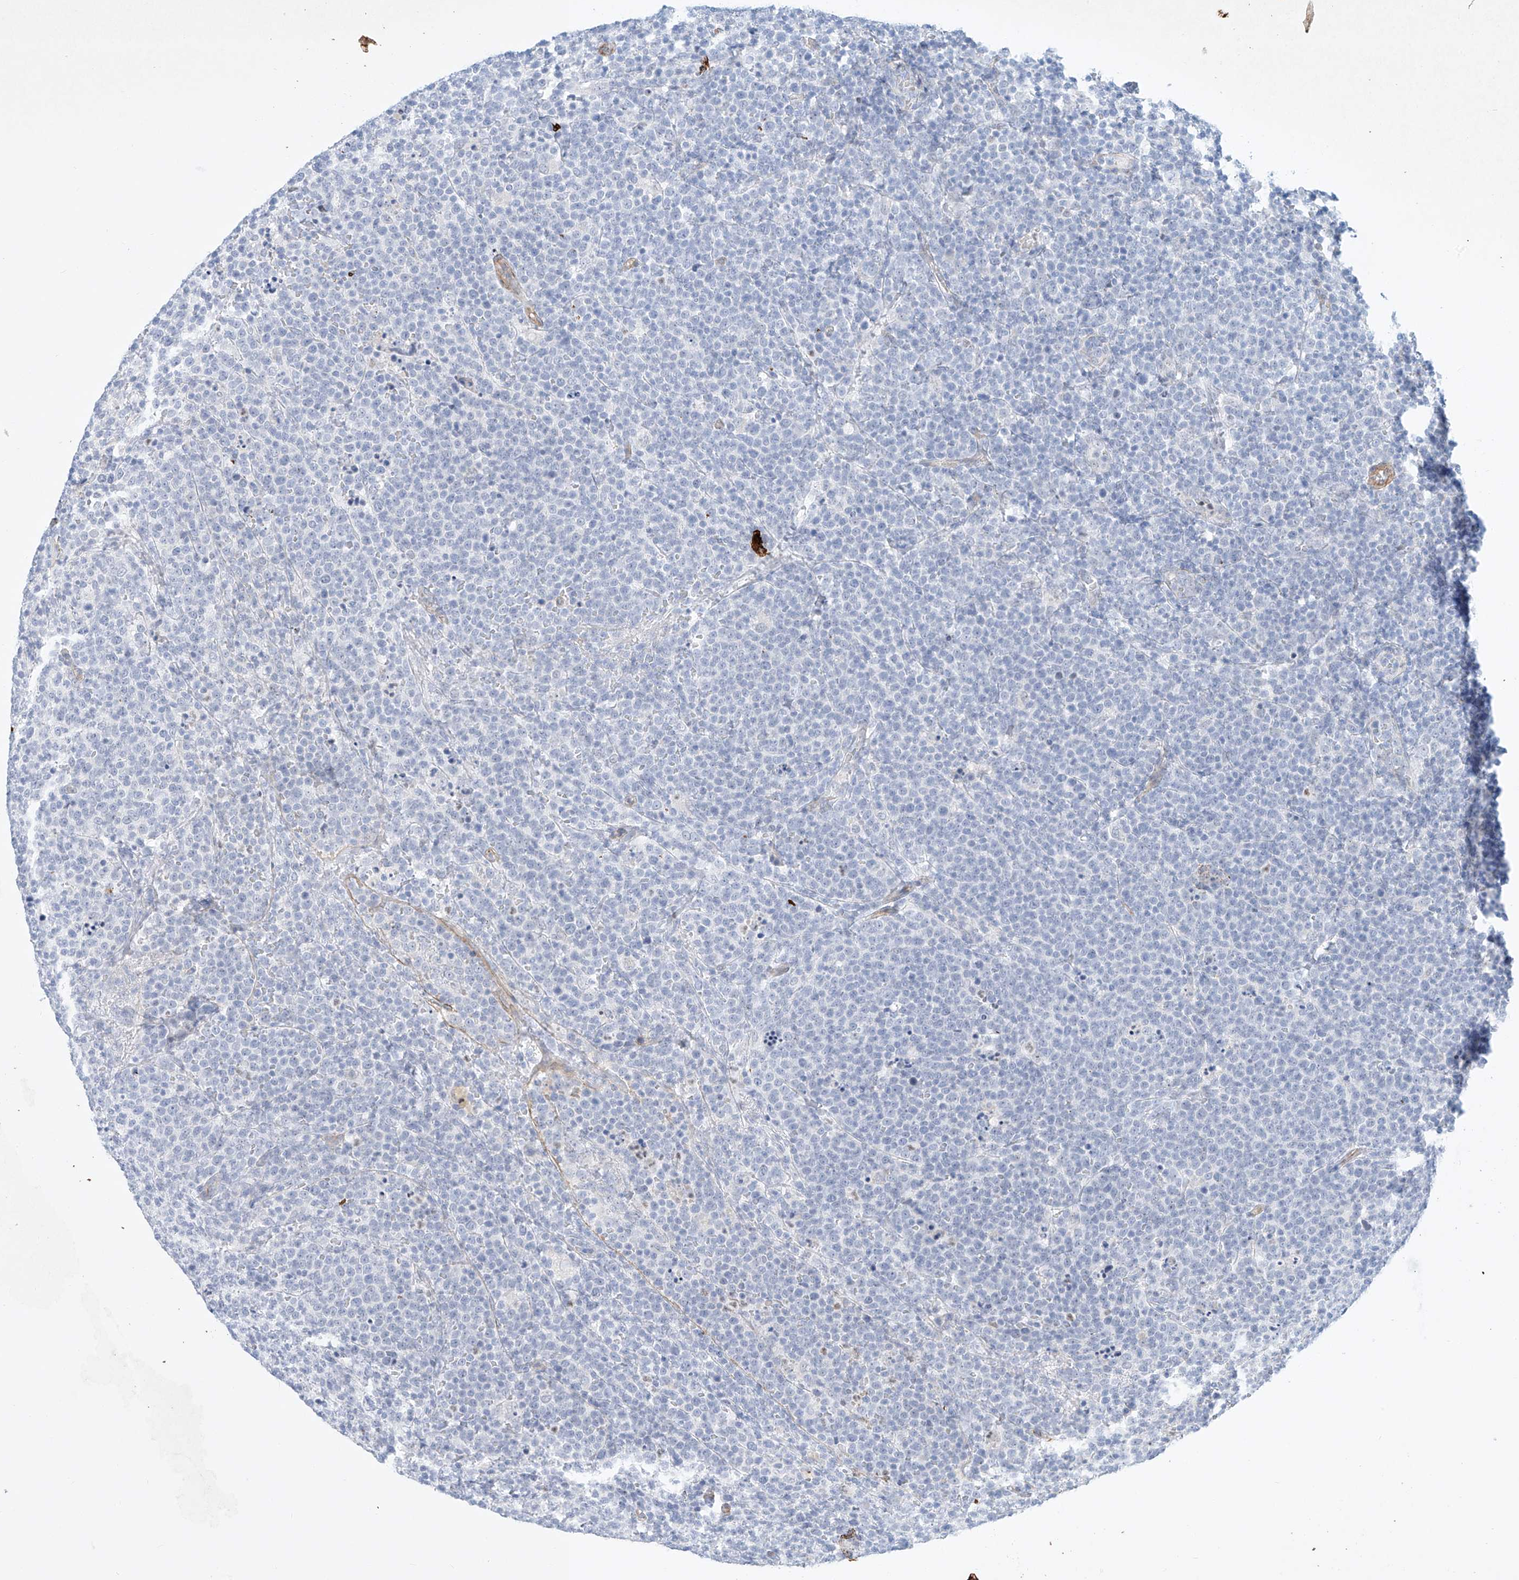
{"staining": {"intensity": "negative", "quantity": "none", "location": "none"}, "tissue": "lymphoma", "cell_type": "Tumor cells", "image_type": "cancer", "snomed": [{"axis": "morphology", "description": "Malignant lymphoma, non-Hodgkin's type, High grade"}, {"axis": "topography", "description": "Lymph node"}], "caption": "The immunohistochemistry (IHC) micrograph has no significant expression in tumor cells of malignant lymphoma, non-Hodgkin's type (high-grade) tissue.", "gene": "REEP2", "patient": {"sex": "male", "age": 61}}